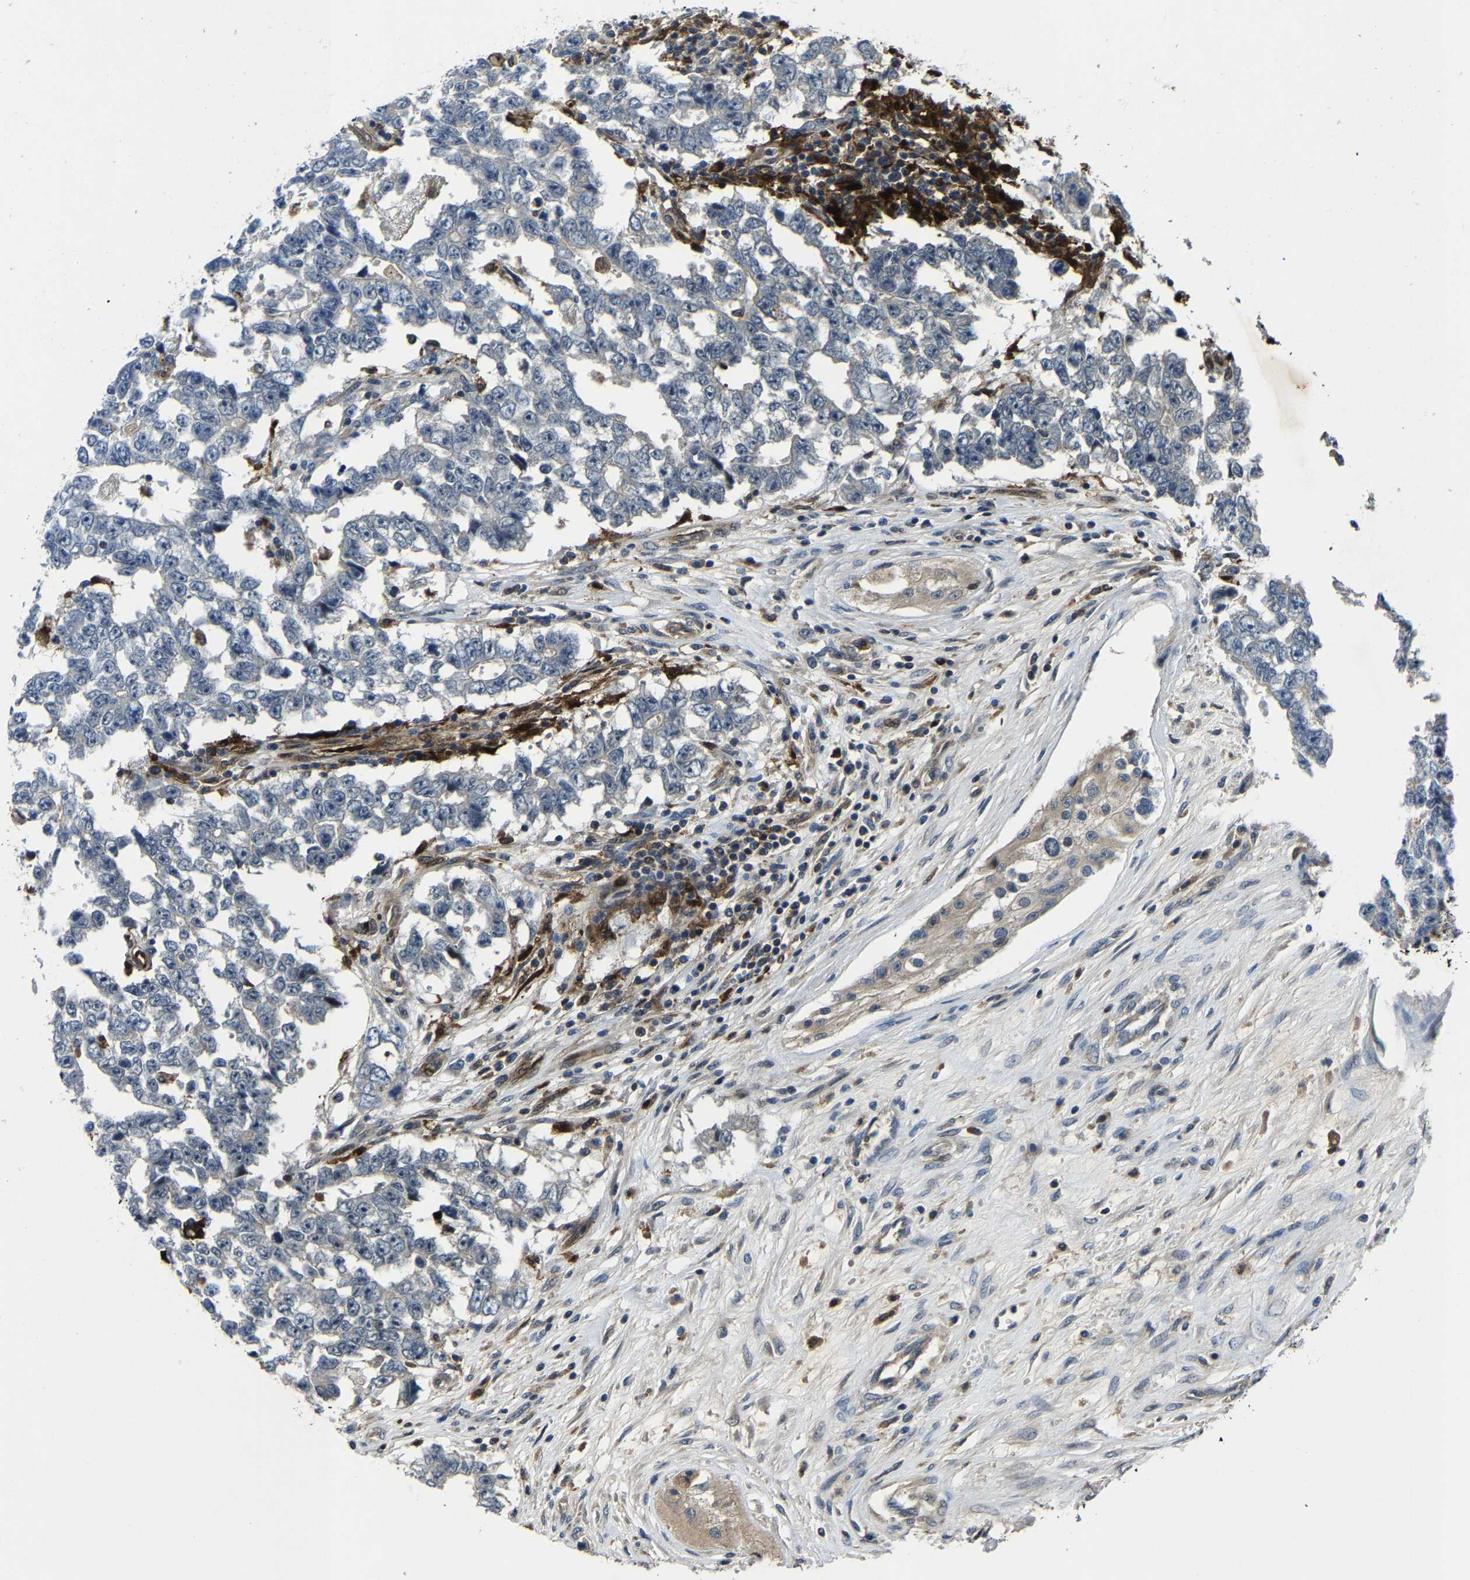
{"staining": {"intensity": "negative", "quantity": "none", "location": "none"}, "tissue": "testis cancer", "cell_type": "Tumor cells", "image_type": "cancer", "snomed": [{"axis": "morphology", "description": "Carcinoma, Embryonal, NOS"}, {"axis": "topography", "description": "Testis"}], "caption": "High power microscopy micrograph of an immunohistochemistry micrograph of testis cancer, revealing no significant staining in tumor cells.", "gene": "PCNX2", "patient": {"sex": "male", "age": 25}}